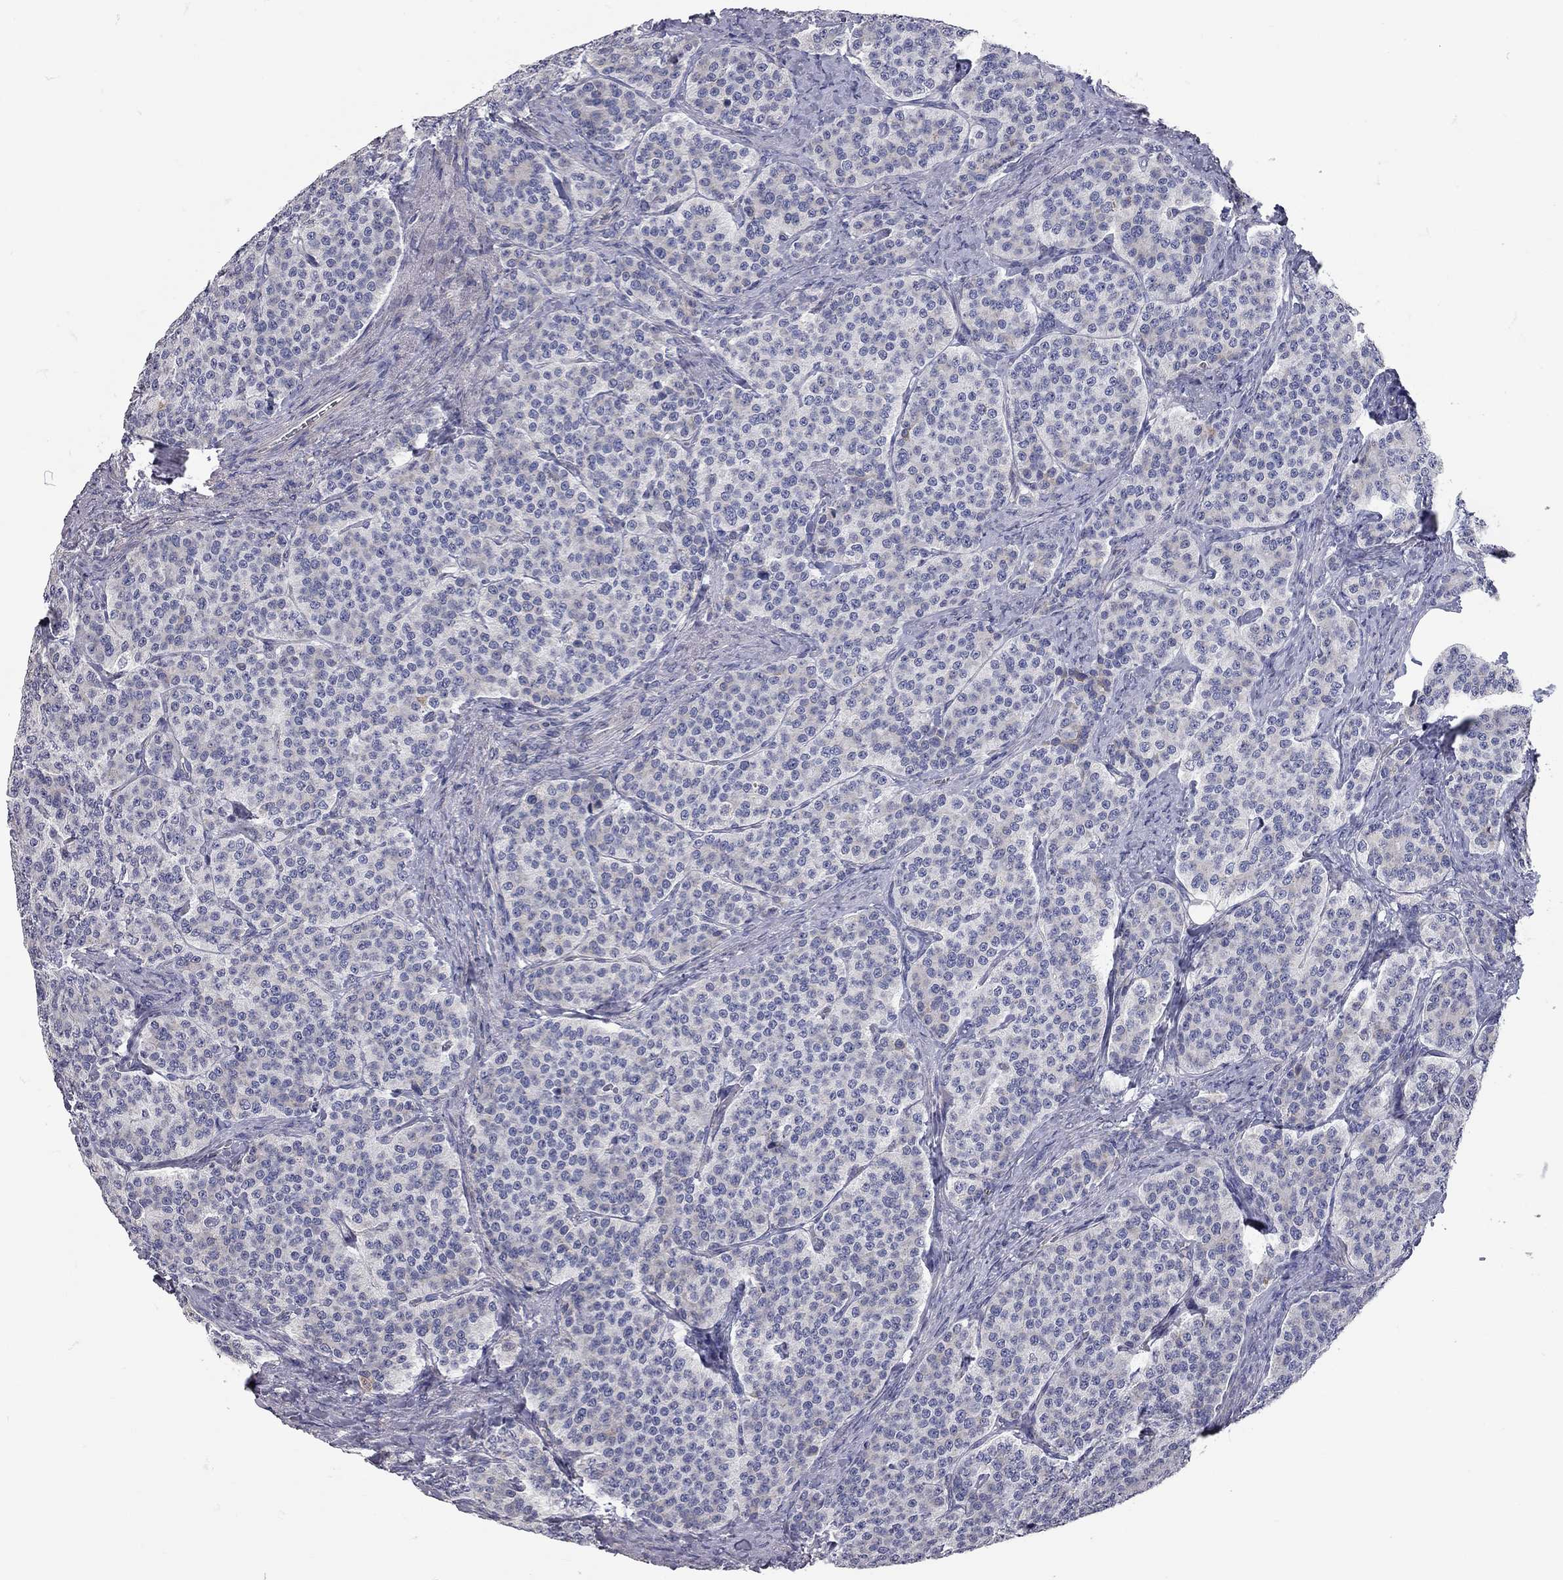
{"staining": {"intensity": "negative", "quantity": "none", "location": "none"}, "tissue": "carcinoid", "cell_type": "Tumor cells", "image_type": "cancer", "snomed": [{"axis": "morphology", "description": "Carcinoid, malignant, NOS"}, {"axis": "topography", "description": "Small intestine"}], "caption": "Immunohistochemistry (IHC) of human carcinoid reveals no positivity in tumor cells.", "gene": "XAGE2", "patient": {"sex": "female", "age": 58}}